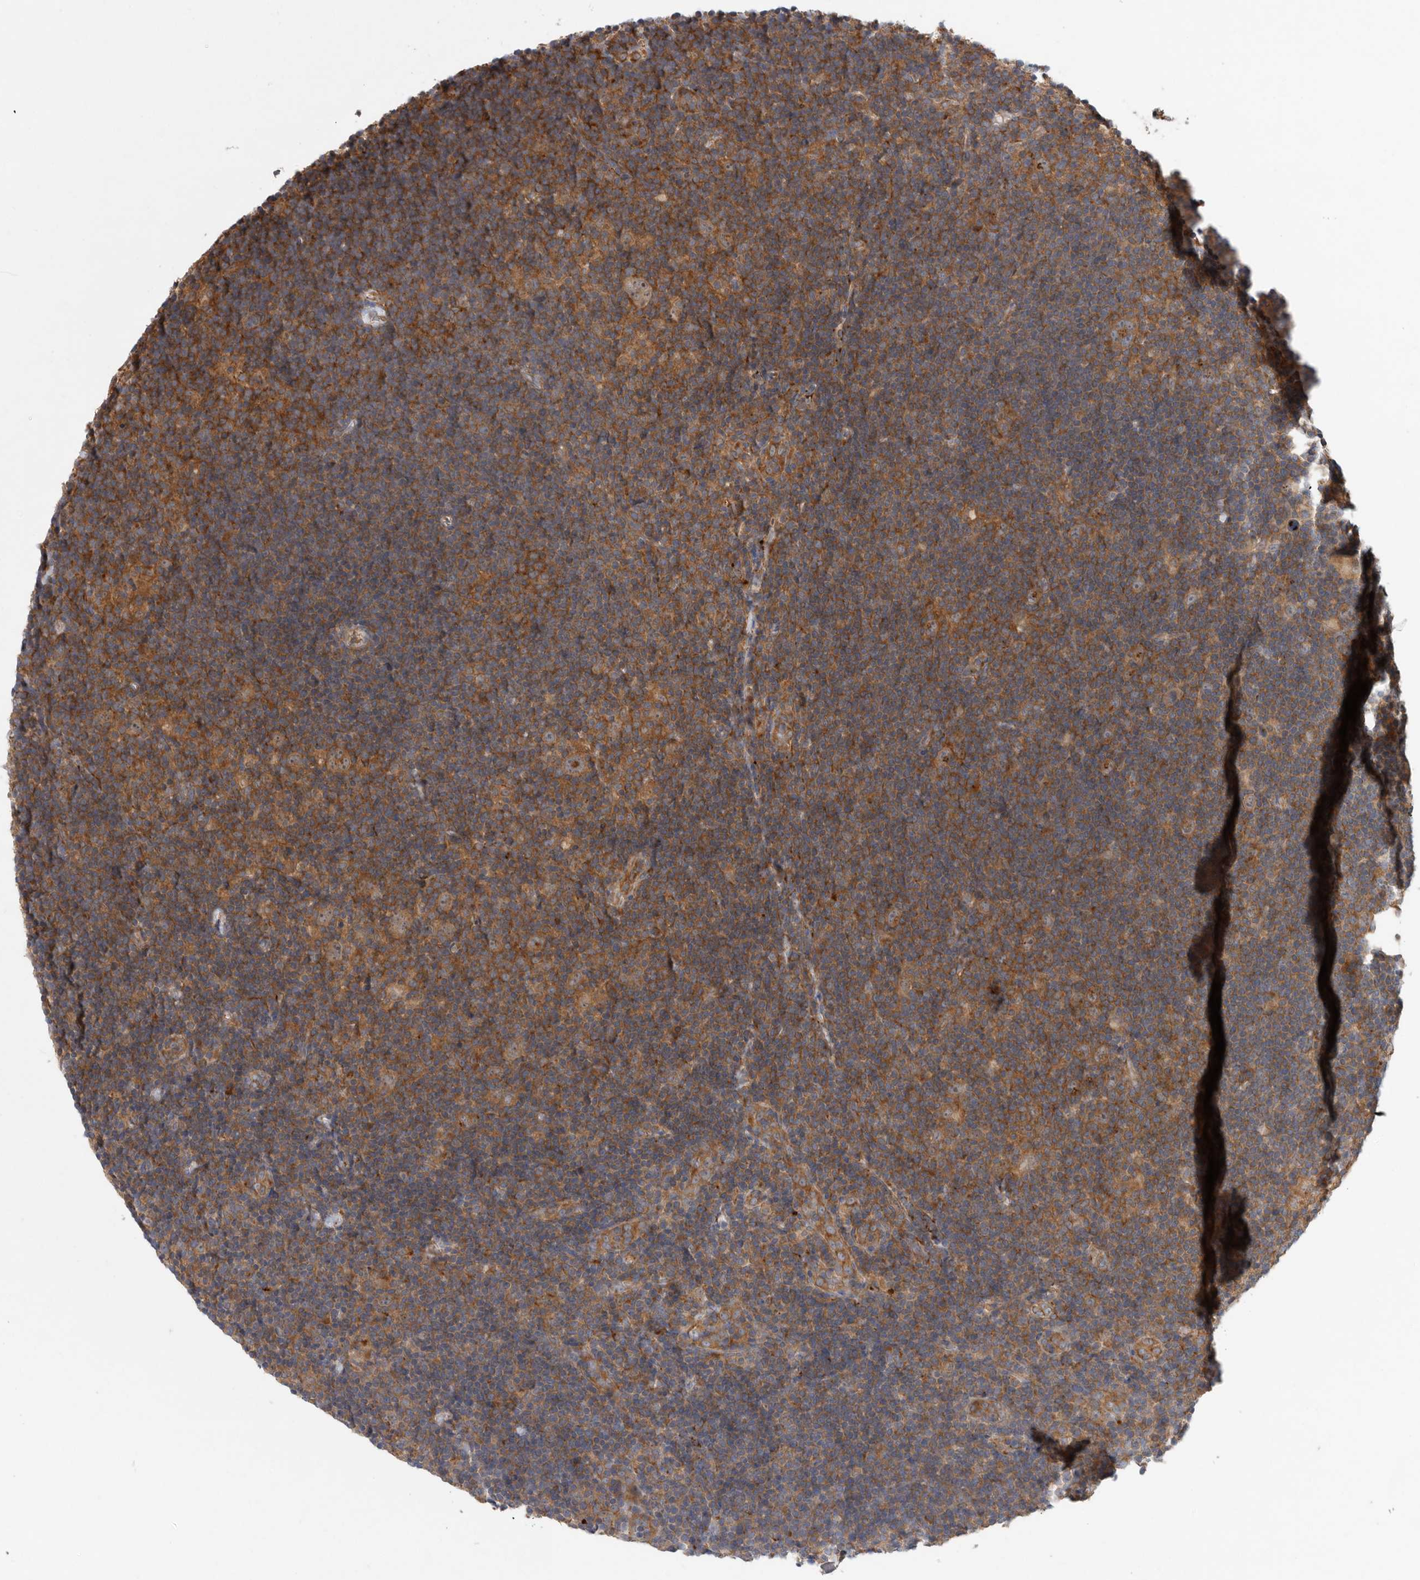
{"staining": {"intensity": "moderate", "quantity": ">75%", "location": "cytoplasmic/membranous"}, "tissue": "lymphoma", "cell_type": "Tumor cells", "image_type": "cancer", "snomed": [{"axis": "morphology", "description": "Hodgkin's disease, NOS"}, {"axis": "topography", "description": "Lymph node"}], "caption": "Immunohistochemistry (IHC) micrograph of human lymphoma stained for a protein (brown), which shows medium levels of moderate cytoplasmic/membranous staining in approximately >75% of tumor cells.", "gene": "C1orf109", "patient": {"sex": "female", "age": 57}}